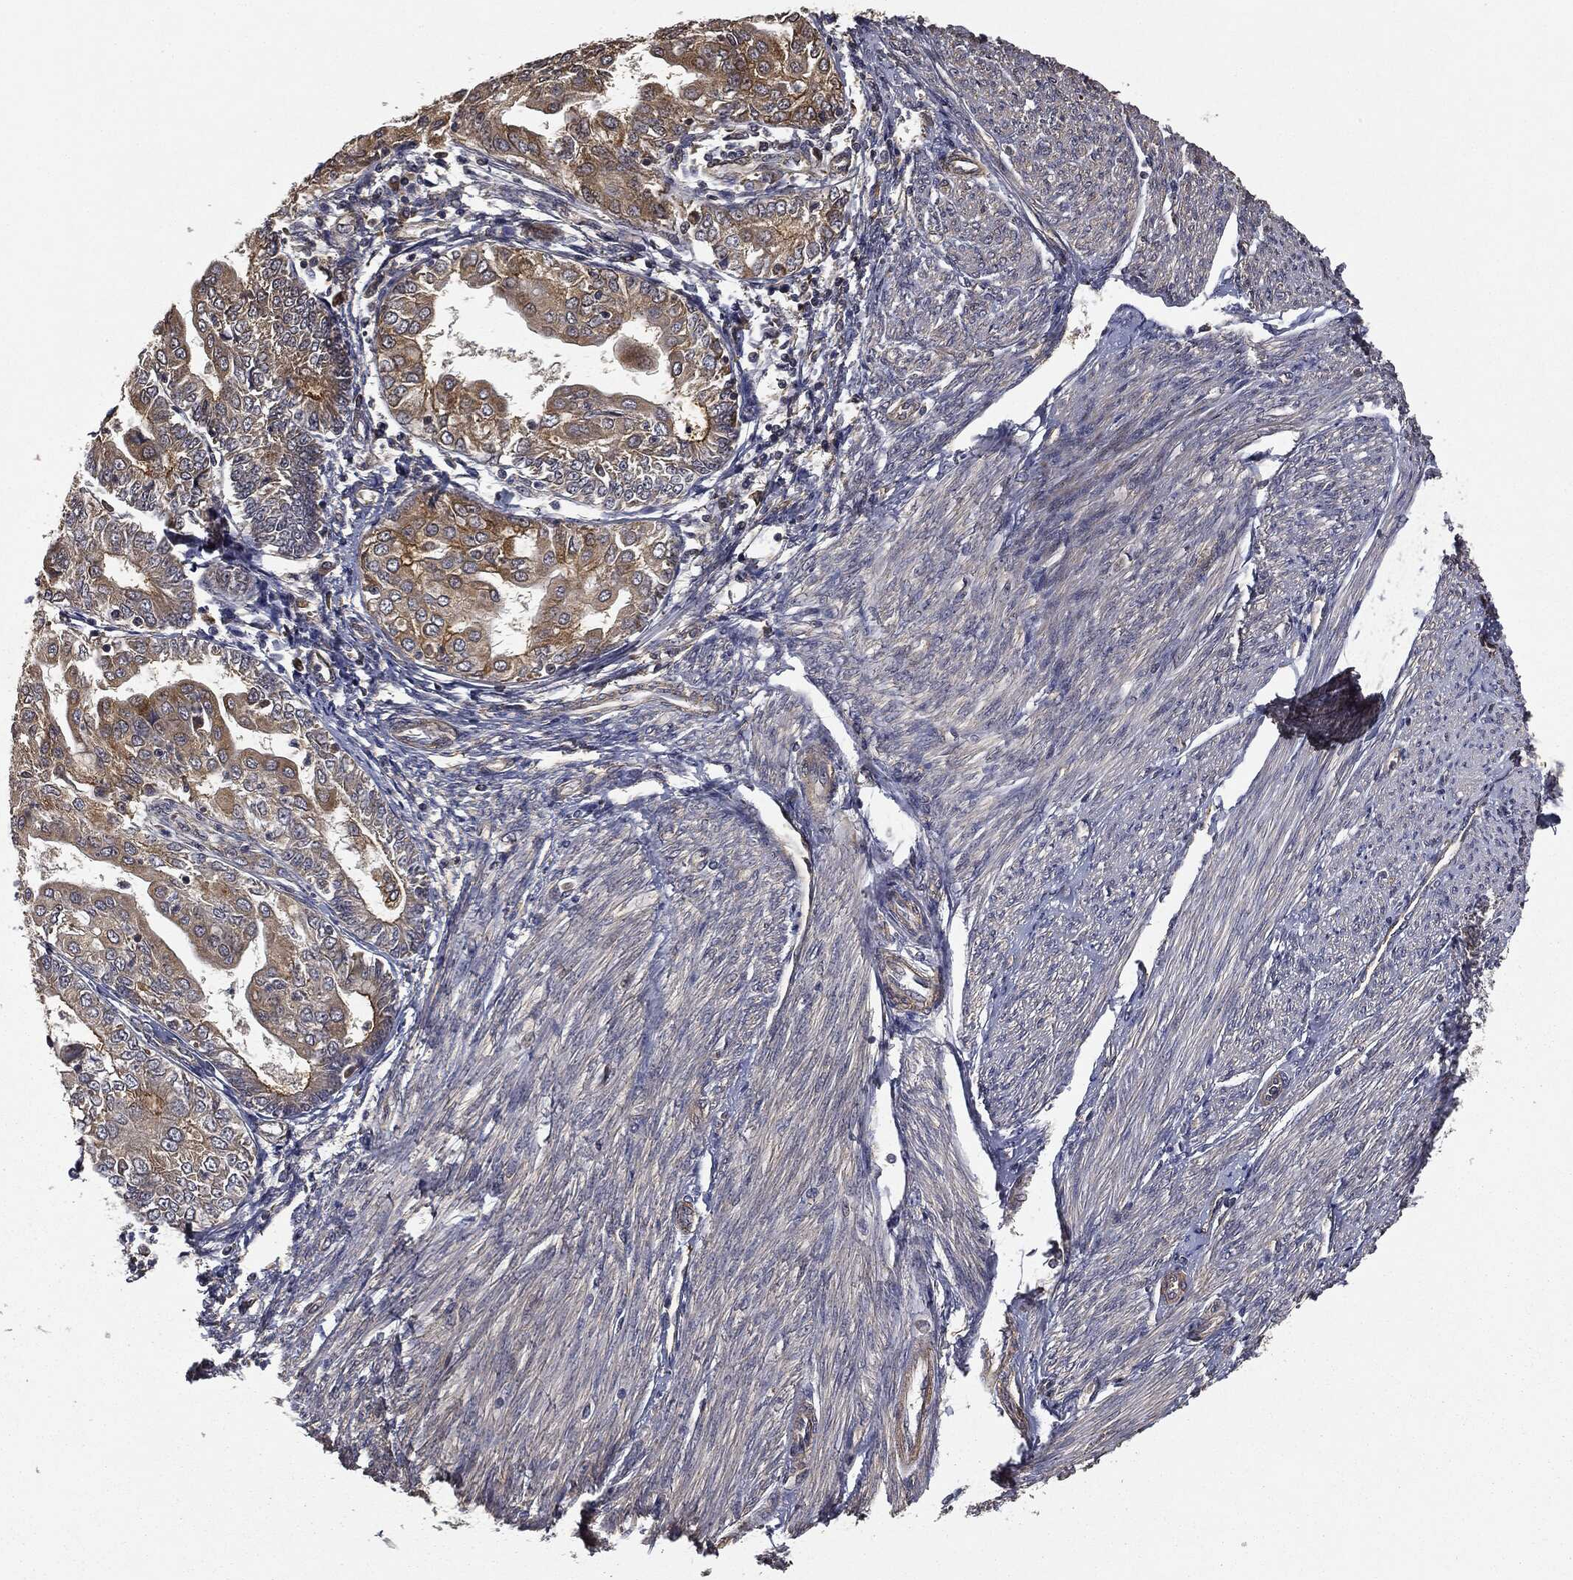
{"staining": {"intensity": "moderate", "quantity": ">75%", "location": "cytoplasmic/membranous"}, "tissue": "endometrial cancer", "cell_type": "Tumor cells", "image_type": "cancer", "snomed": [{"axis": "morphology", "description": "Adenocarcinoma, NOS"}, {"axis": "topography", "description": "Endometrium"}], "caption": "The immunohistochemical stain shows moderate cytoplasmic/membranous positivity in tumor cells of endometrial cancer tissue. (Brightfield microscopy of DAB IHC at high magnification).", "gene": "MIER2", "patient": {"sex": "female", "age": 68}}